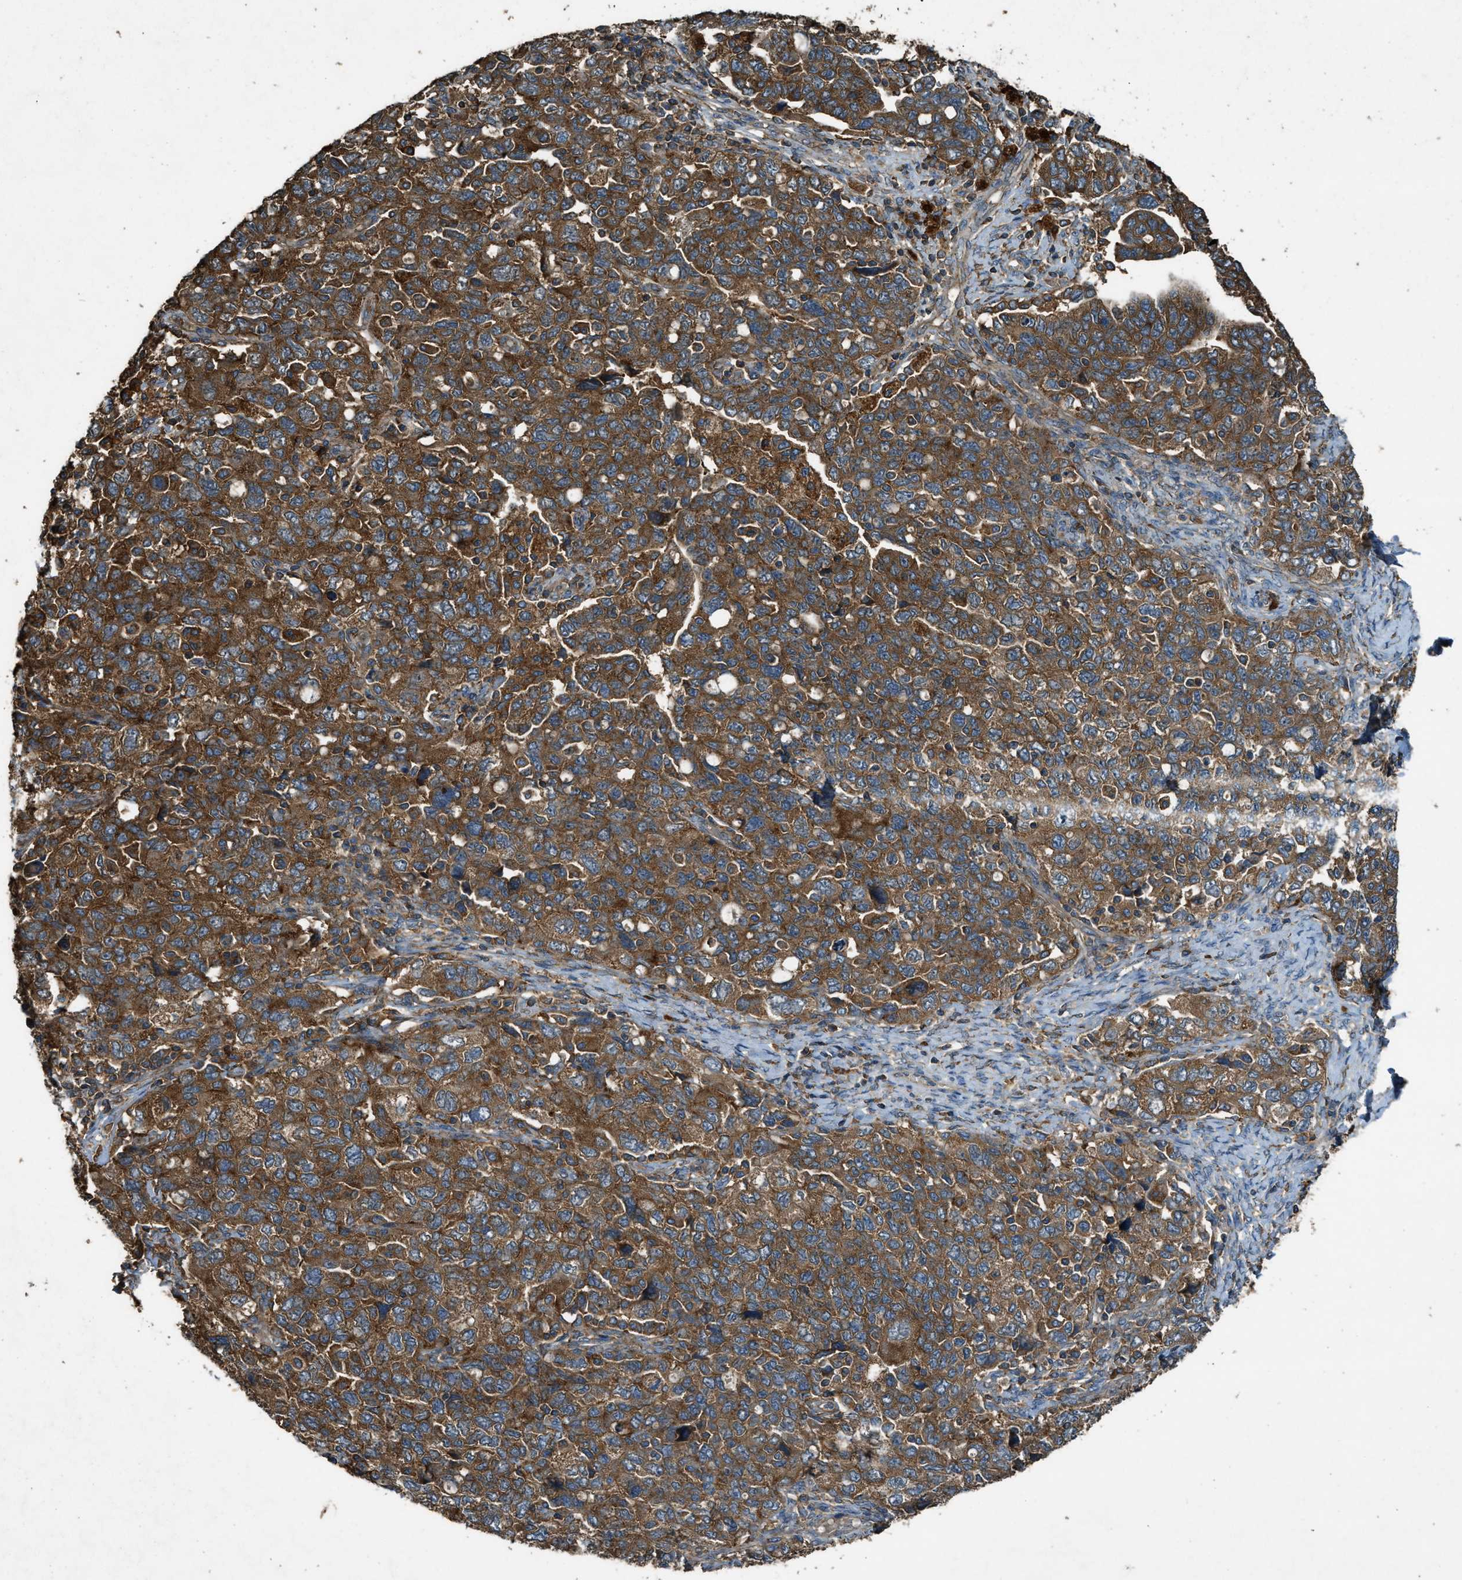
{"staining": {"intensity": "strong", "quantity": ">75%", "location": "cytoplasmic/membranous"}, "tissue": "ovarian cancer", "cell_type": "Tumor cells", "image_type": "cancer", "snomed": [{"axis": "morphology", "description": "Carcinoma, NOS"}, {"axis": "morphology", "description": "Cystadenocarcinoma, serous, NOS"}, {"axis": "topography", "description": "Ovary"}], "caption": "Brown immunohistochemical staining in ovarian serous cystadenocarcinoma shows strong cytoplasmic/membranous positivity in approximately >75% of tumor cells.", "gene": "MAP3K8", "patient": {"sex": "female", "age": 69}}